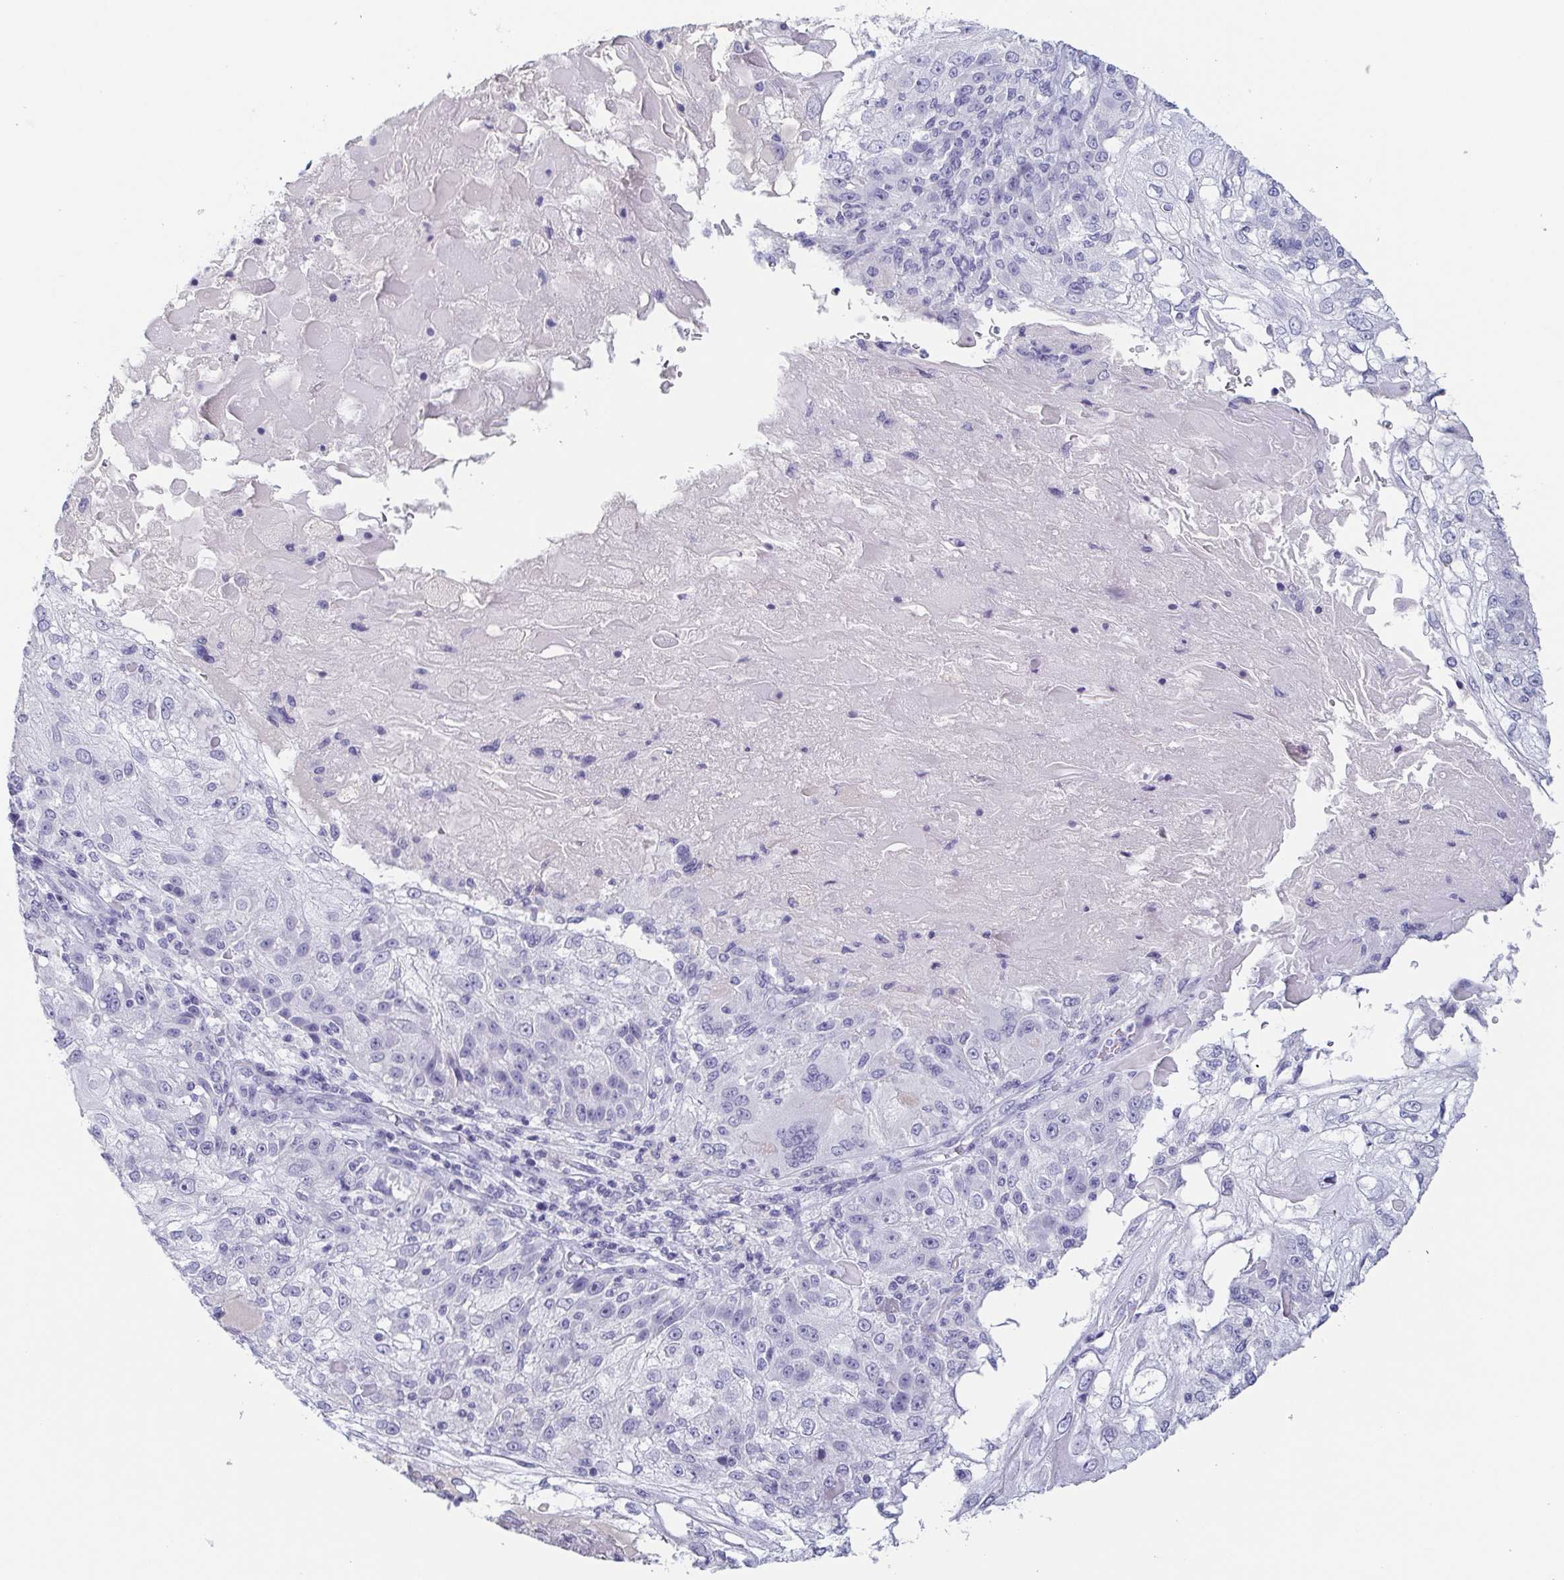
{"staining": {"intensity": "negative", "quantity": "none", "location": "none"}, "tissue": "skin cancer", "cell_type": "Tumor cells", "image_type": "cancer", "snomed": [{"axis": "morphology", "description": "Normal tissue, NOS"}, {"axis": "morphology", "description": "Squamous cell carcinoma, NOS"}, {"axis": "topography", "description": "Skin"}], "caption": "This is an immunohistochemistry (IHC) image of human skin cancer. There is no staining in tumor cells.", "gene": "ITLN1", "patient": {"sex": "female", "age": 83}}